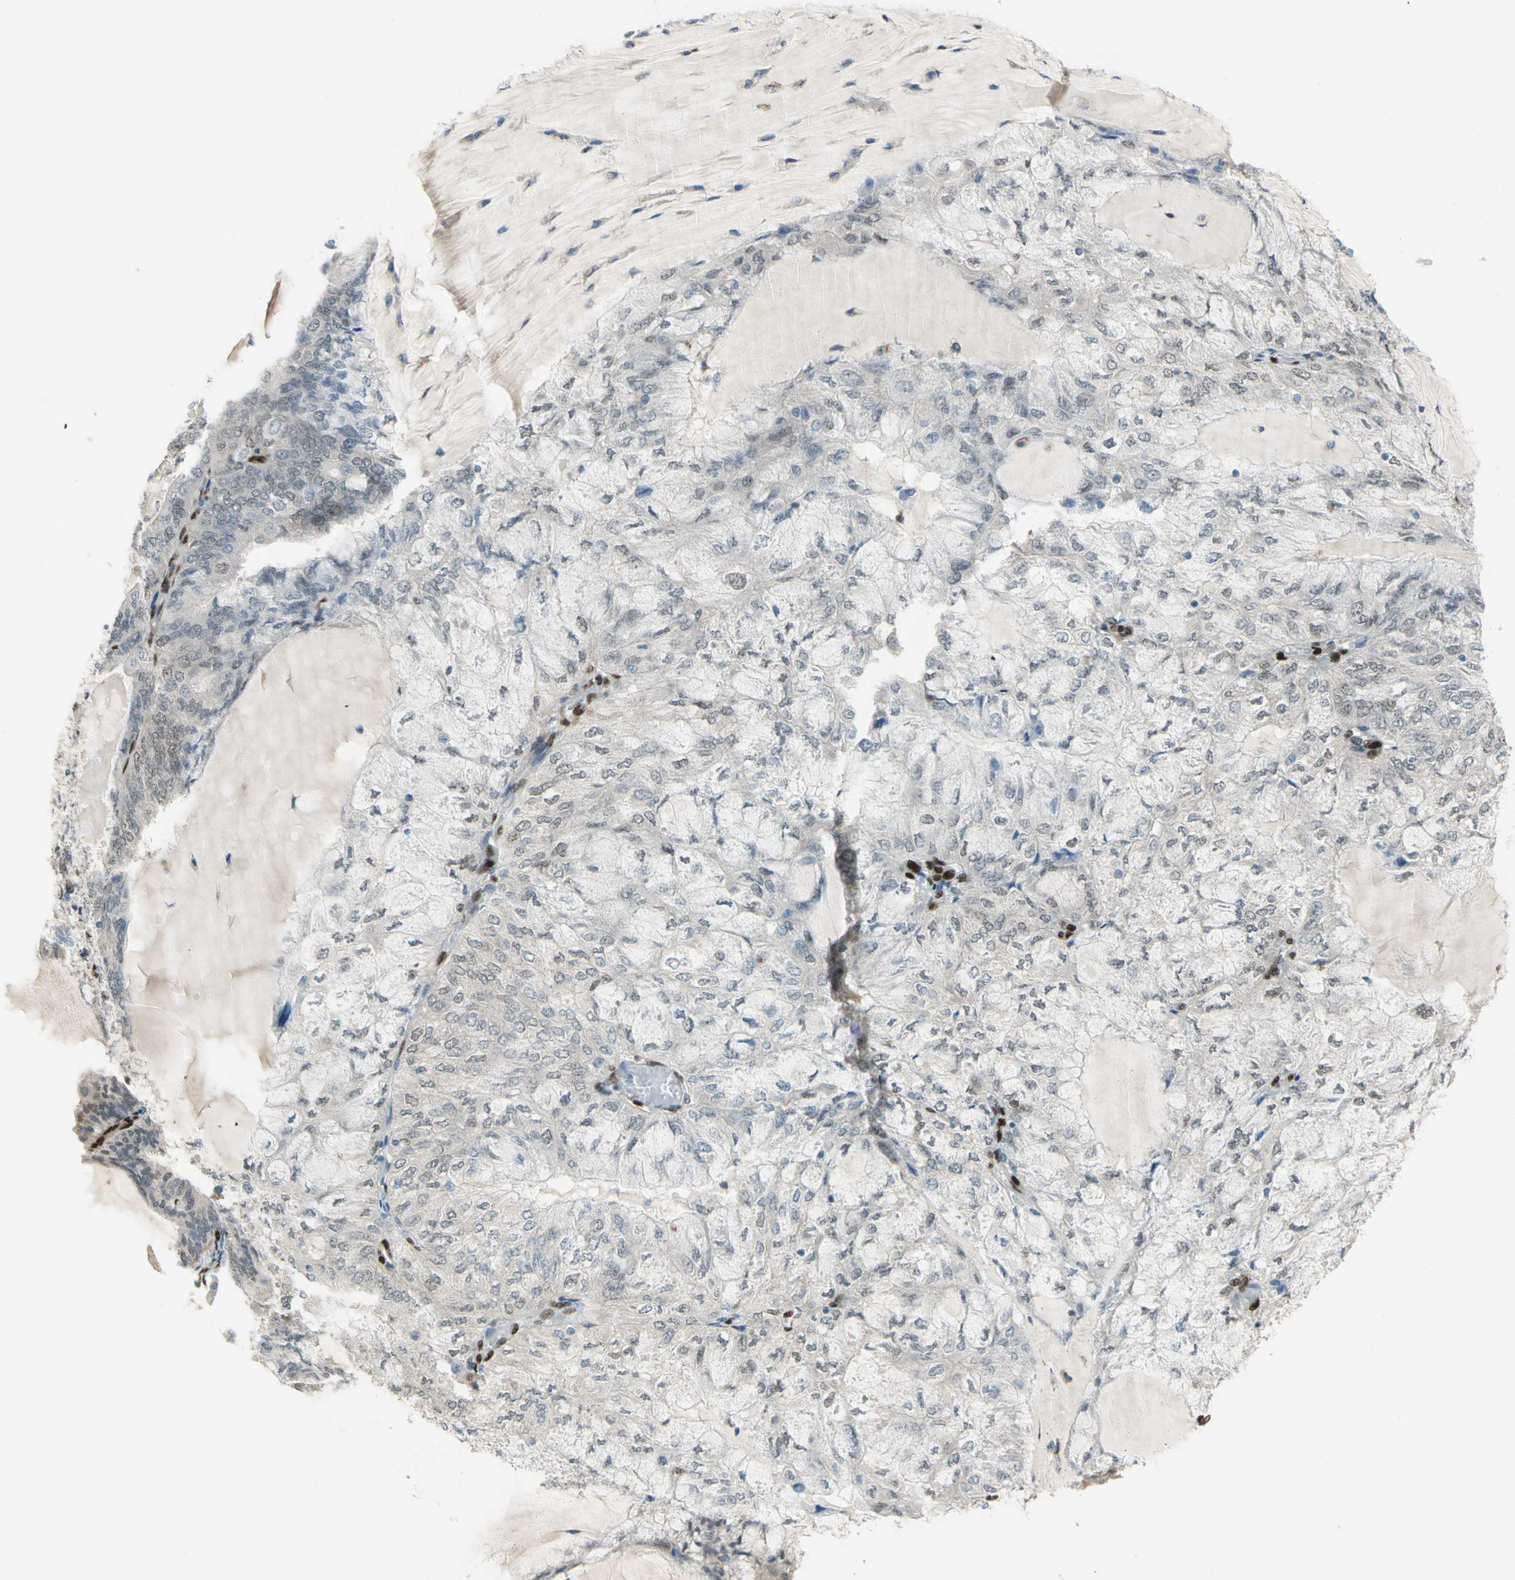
{"staining": {"intensity": "weak", "quantity": "<25%", "location": "cytoplasmic/membranous"}, "tissue": "endometrial cancer", "cell_type": "Tumor cells", "image_type": "cancer", "snomed": [{"axis": "morphology", "description": "Adenocarcinoma, NOS"}, {"axis": "topography", "description": "Endometrium"}], "caption": "An image of endometrial cancer stained for a protein reveals no brown staining in tumor cells.", "gene": "RBFOX2", "patient": {"sex": "female", "age": 81}}